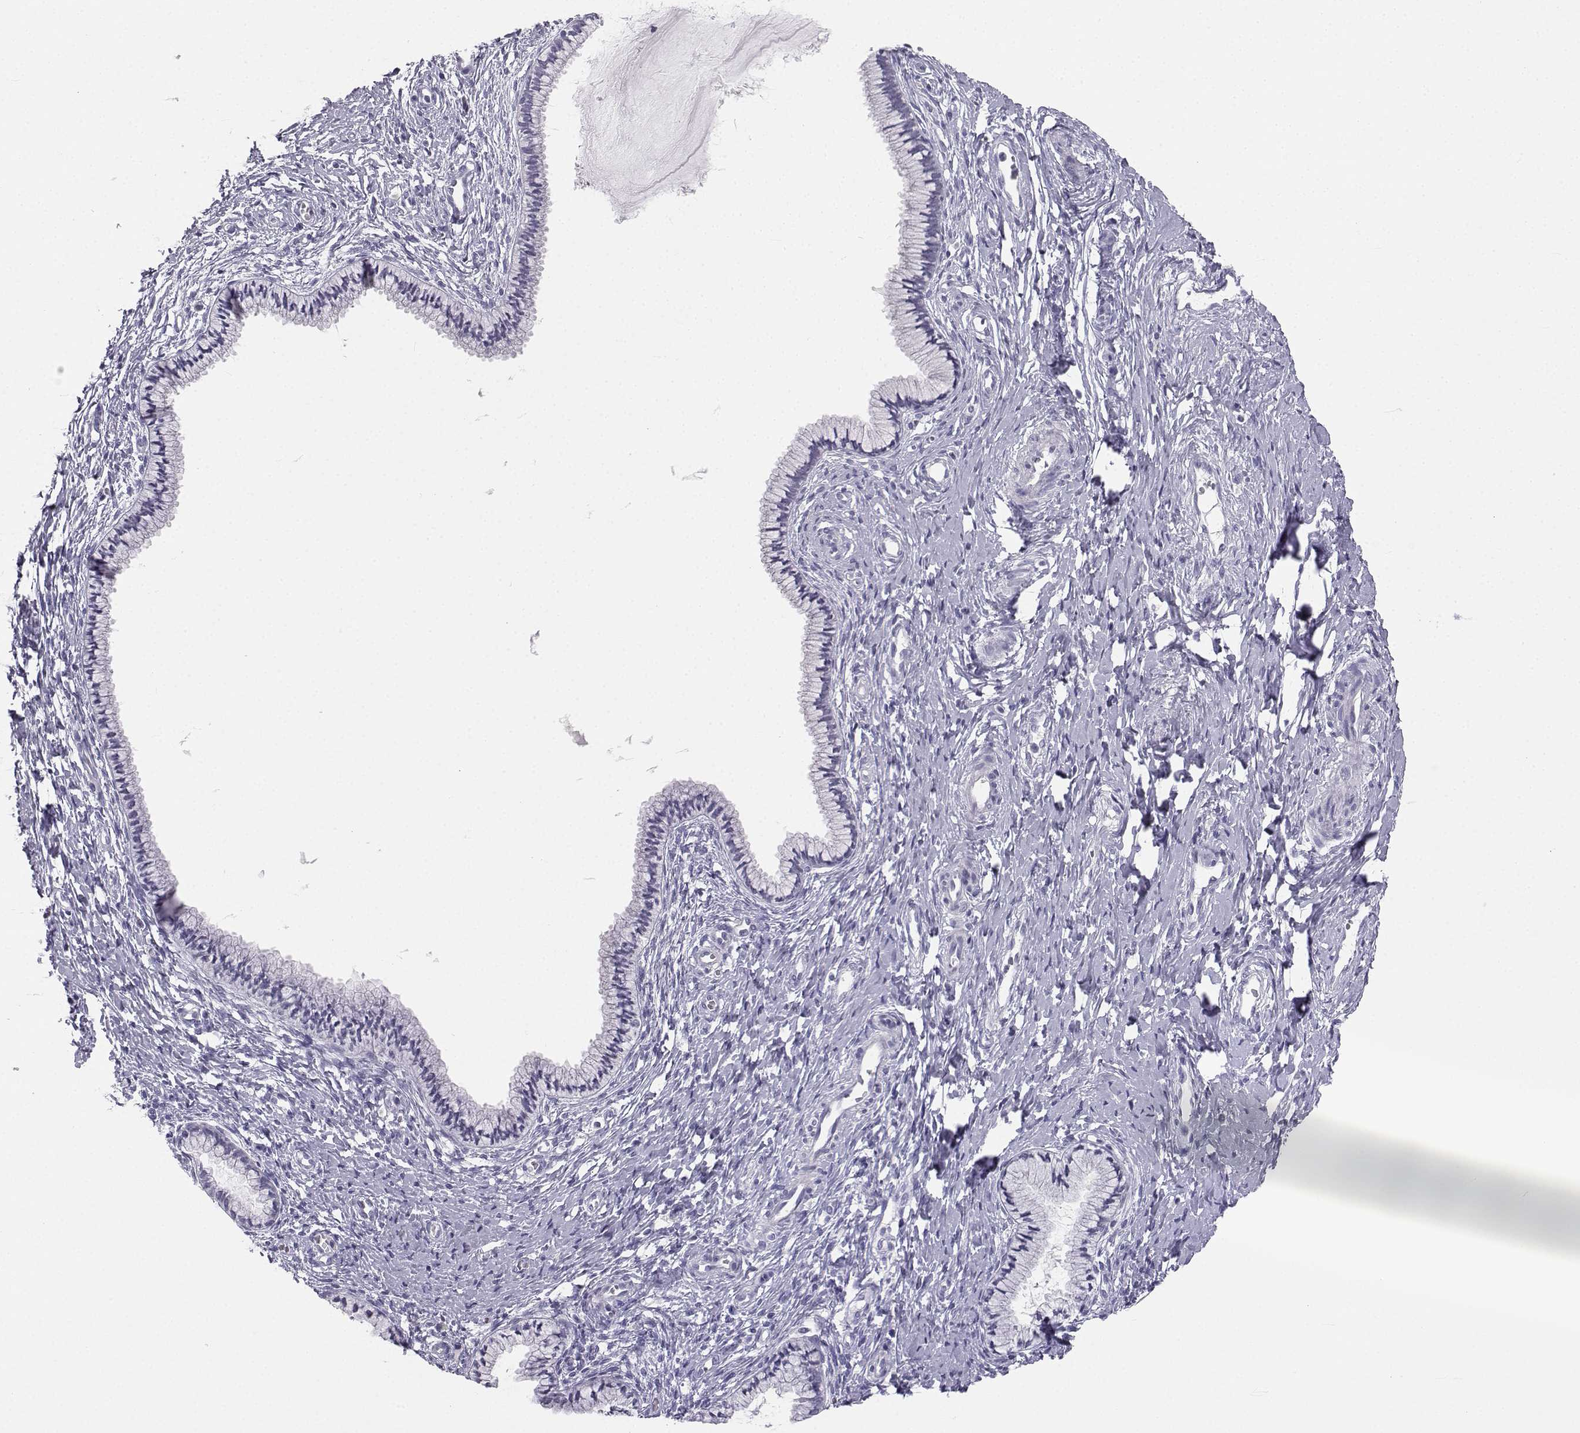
{"staining": {"intensity": "negative", "quantity": "none", "location": "none"}, "tissue": "cervix", "cell_type": "Glandular cells", "image_type": "normal", "snomed": [{"axis": "morphology", "description": "Normal tissue, NOS"}, {"axis": "topography", "description": "Cervix"}], "caption": "Immunohistochemistry (IHC) of unremarkable cervix reveals no positivity in glandular cells. (DAB immunohistochemistry, high magnification).", "gene": "SYCE1", "patient": {"sex": "female", "age": 40}}